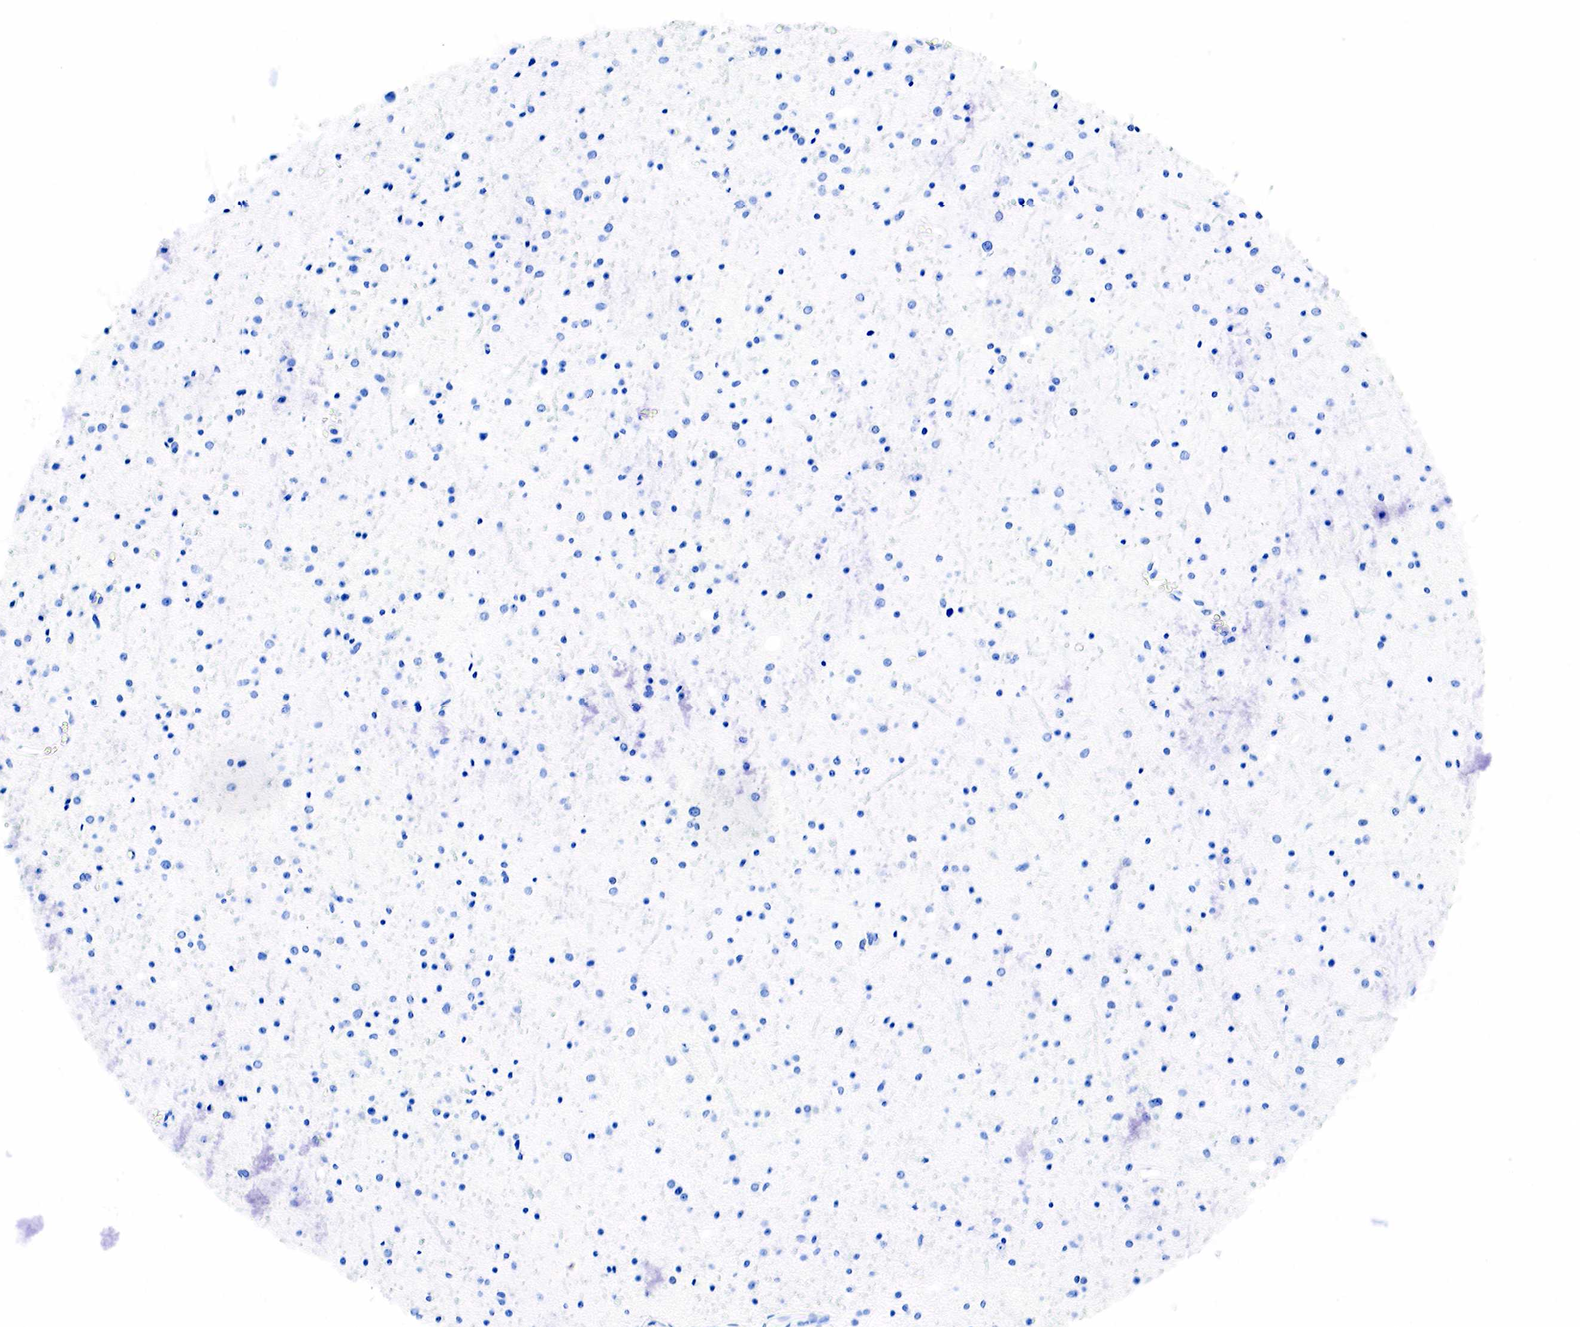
{"staining": {"intensity": "negative", "quantity": "none", "location": "none"}, "tissue": "glioma", "cell_type": "Tumor cells", "image_type": "cancer", "snomed": [{"axis": "morphology", "description": "Glioma, malignant, Low grade"}, {"axis": "topography", "description": "Brain"}], "caption": "The image demonstrates no staining of tumor cells in glioma.", "gene": "ESR1", "patient": {"sex": "female", "age": 46}}